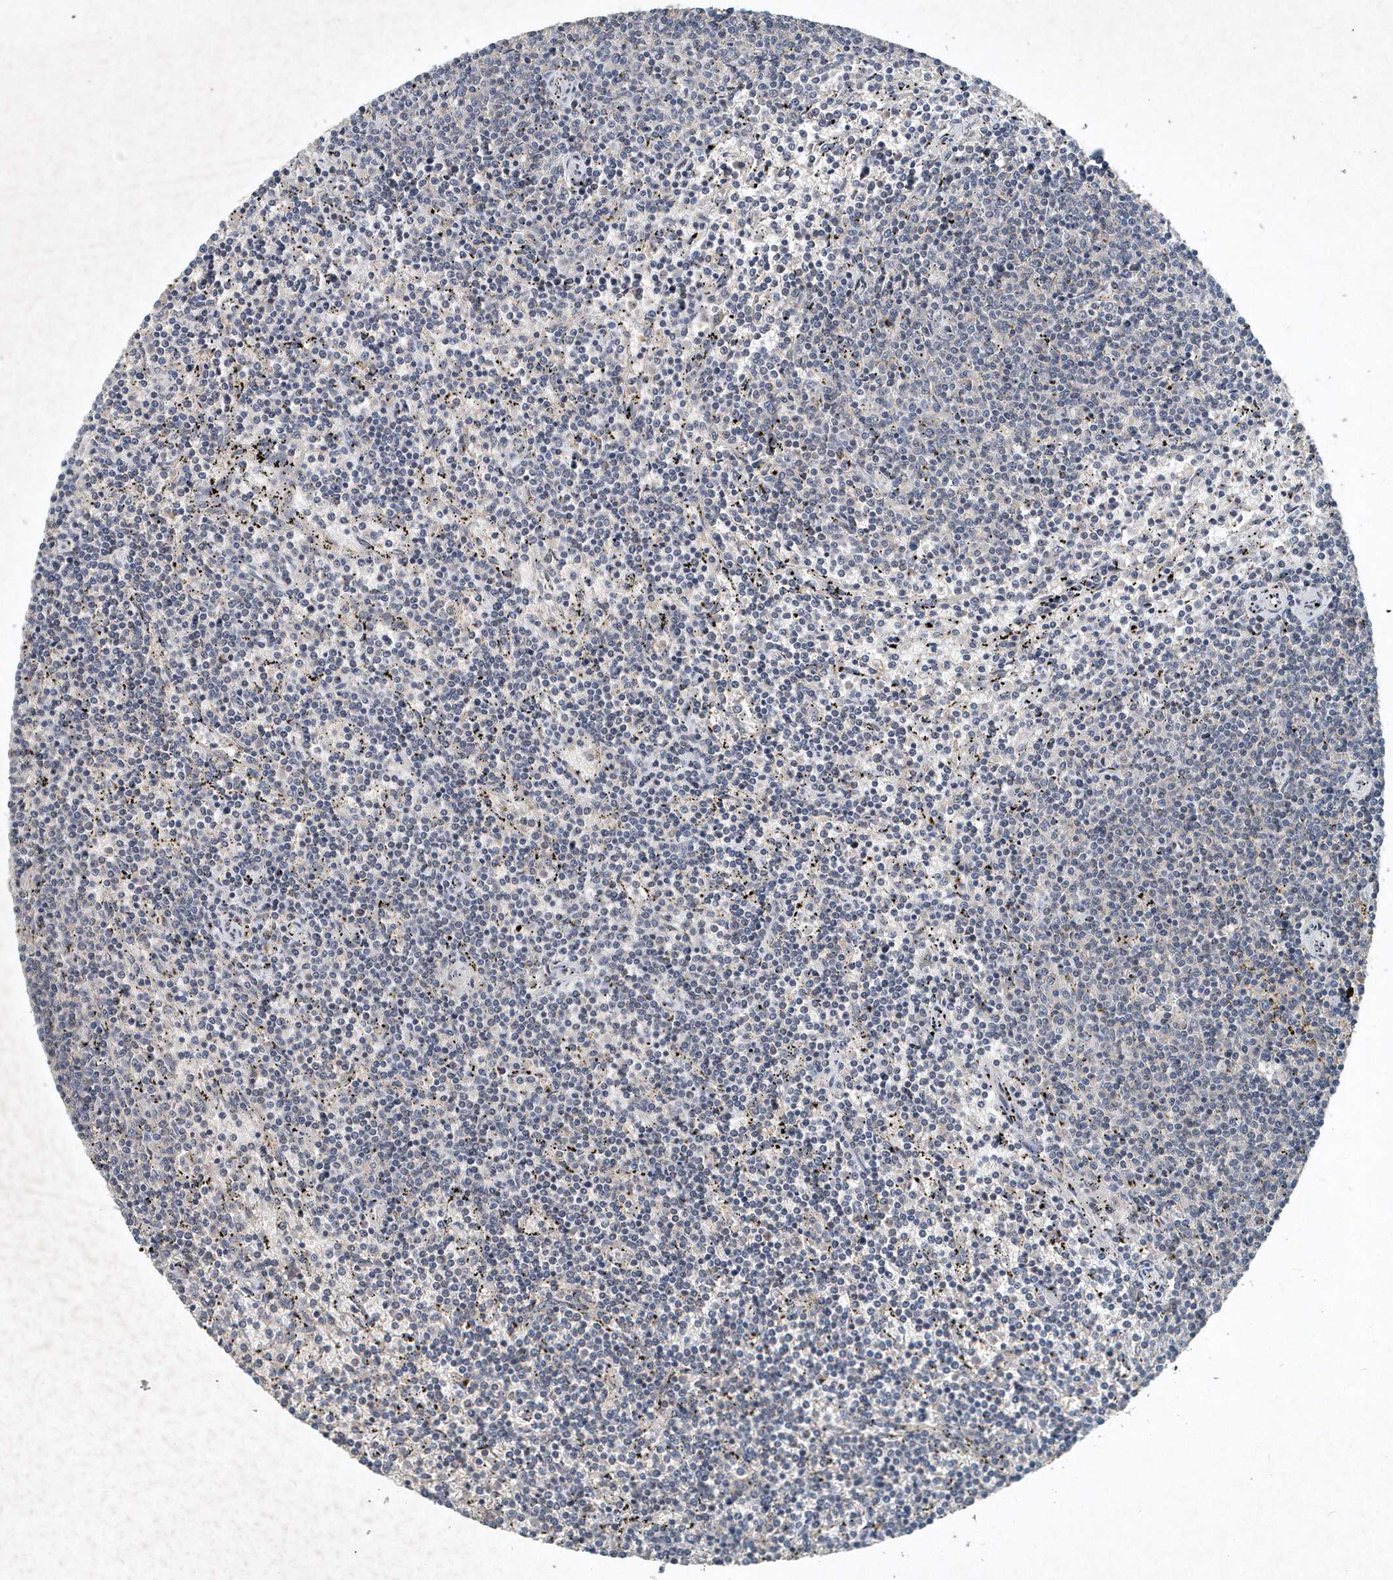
{"staining": {"intensity": "negative", "quantity": "none", "location": "none"}, "tissue": "lymphoma", "cell_type": "Tumor cells", "image_type": "cancer", "snomed": [{"axis": "morphology", "description": "Malignant lymphoma, non-Hodgkin's type, Low grade"}, {"axis": "topography", "description": "Spleen"}], "caption": "Immunohistochemical staining of lymphoma exhibits no significant positivity in tumor cells.", "gene": "SCFD2", "patient": {"sex": "female", "age": 50}}